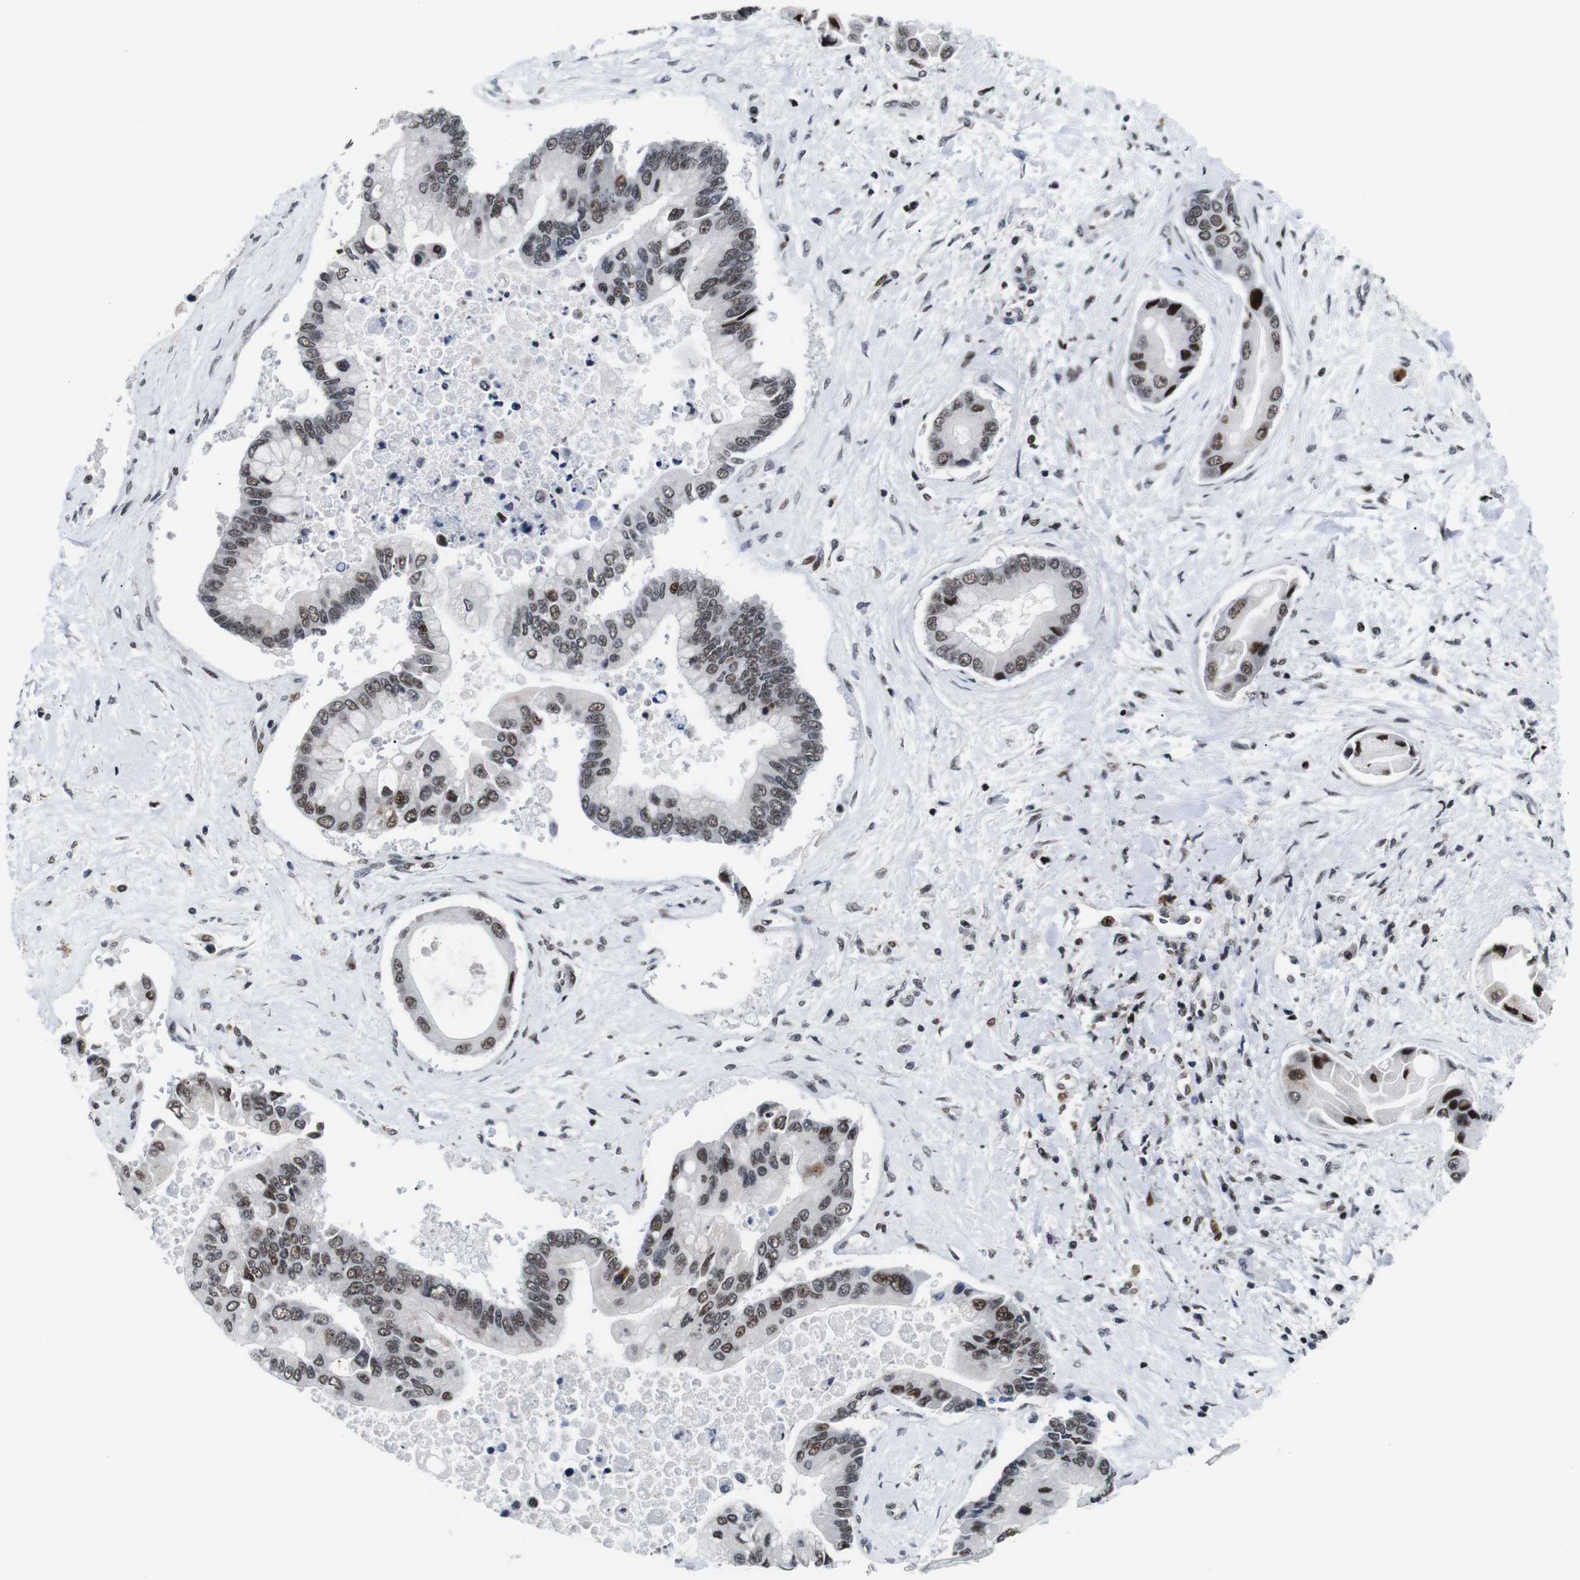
{"staining": {"intensity": "weak", "quantity": ">75%", "location": "nuclear"}, "tissue": "liver cancer", "cell_type": "Tumor cells", "image_type": "cancer", "snomed": [{"axis": "morphology", "description": "Cholangiocarcinoma"}, {"axis": "topography", "description": "Liver"}], "caption": "Immunohistochemistry (IHC) of cholangiocarcinoma (liver) exhibits low levels of weak nuclear positivity in approximately >75% of tumor cells.", "gene": "EIF4G1", "patient": {"sex": "male", "age": 50}}